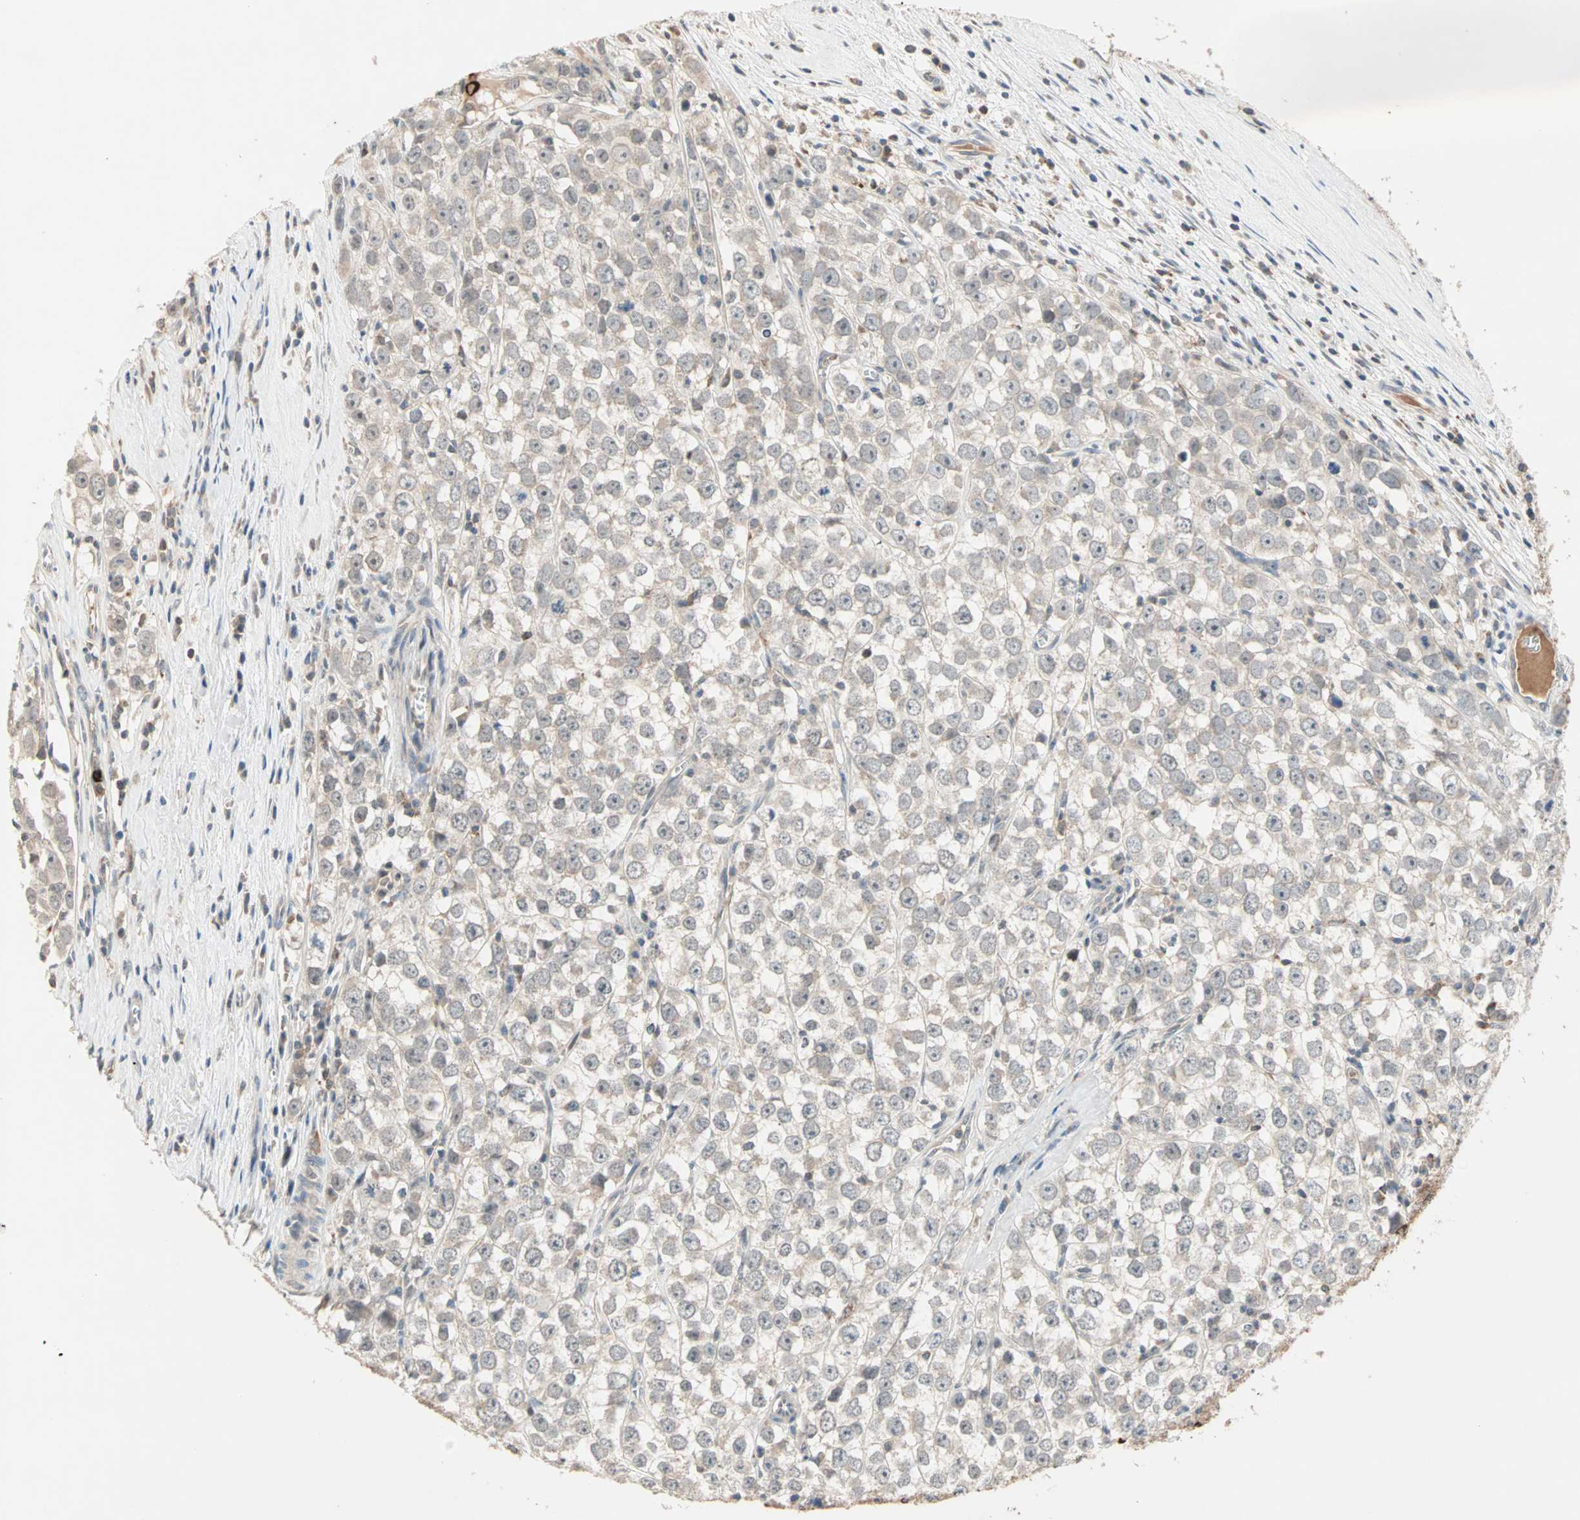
{"staining": {"intensity": "weak", "quantity": "25%-75%", "location": "cytoplasmic/membranous"}, "tissue": "testis cancer", "cell_type": "Tumor cells", "image_type": "cancer", "snomed": [{"axis": "morphology", "description": "Seminoma, NOS"}, {"axis": "morphology", "description": "Carcinoma, Embryonal, NOS"}, {"axis": "topography", "description": "Testis"}], "caption": "Testis cancer stained with DAB immunohistochemistry (IHC) displays low levels of weak cytoplasmic/membranous expression in approximately 25%-75% of tumor cells.", "gene": "PROS1", "patient": {"sex": "male", "age": 52}}